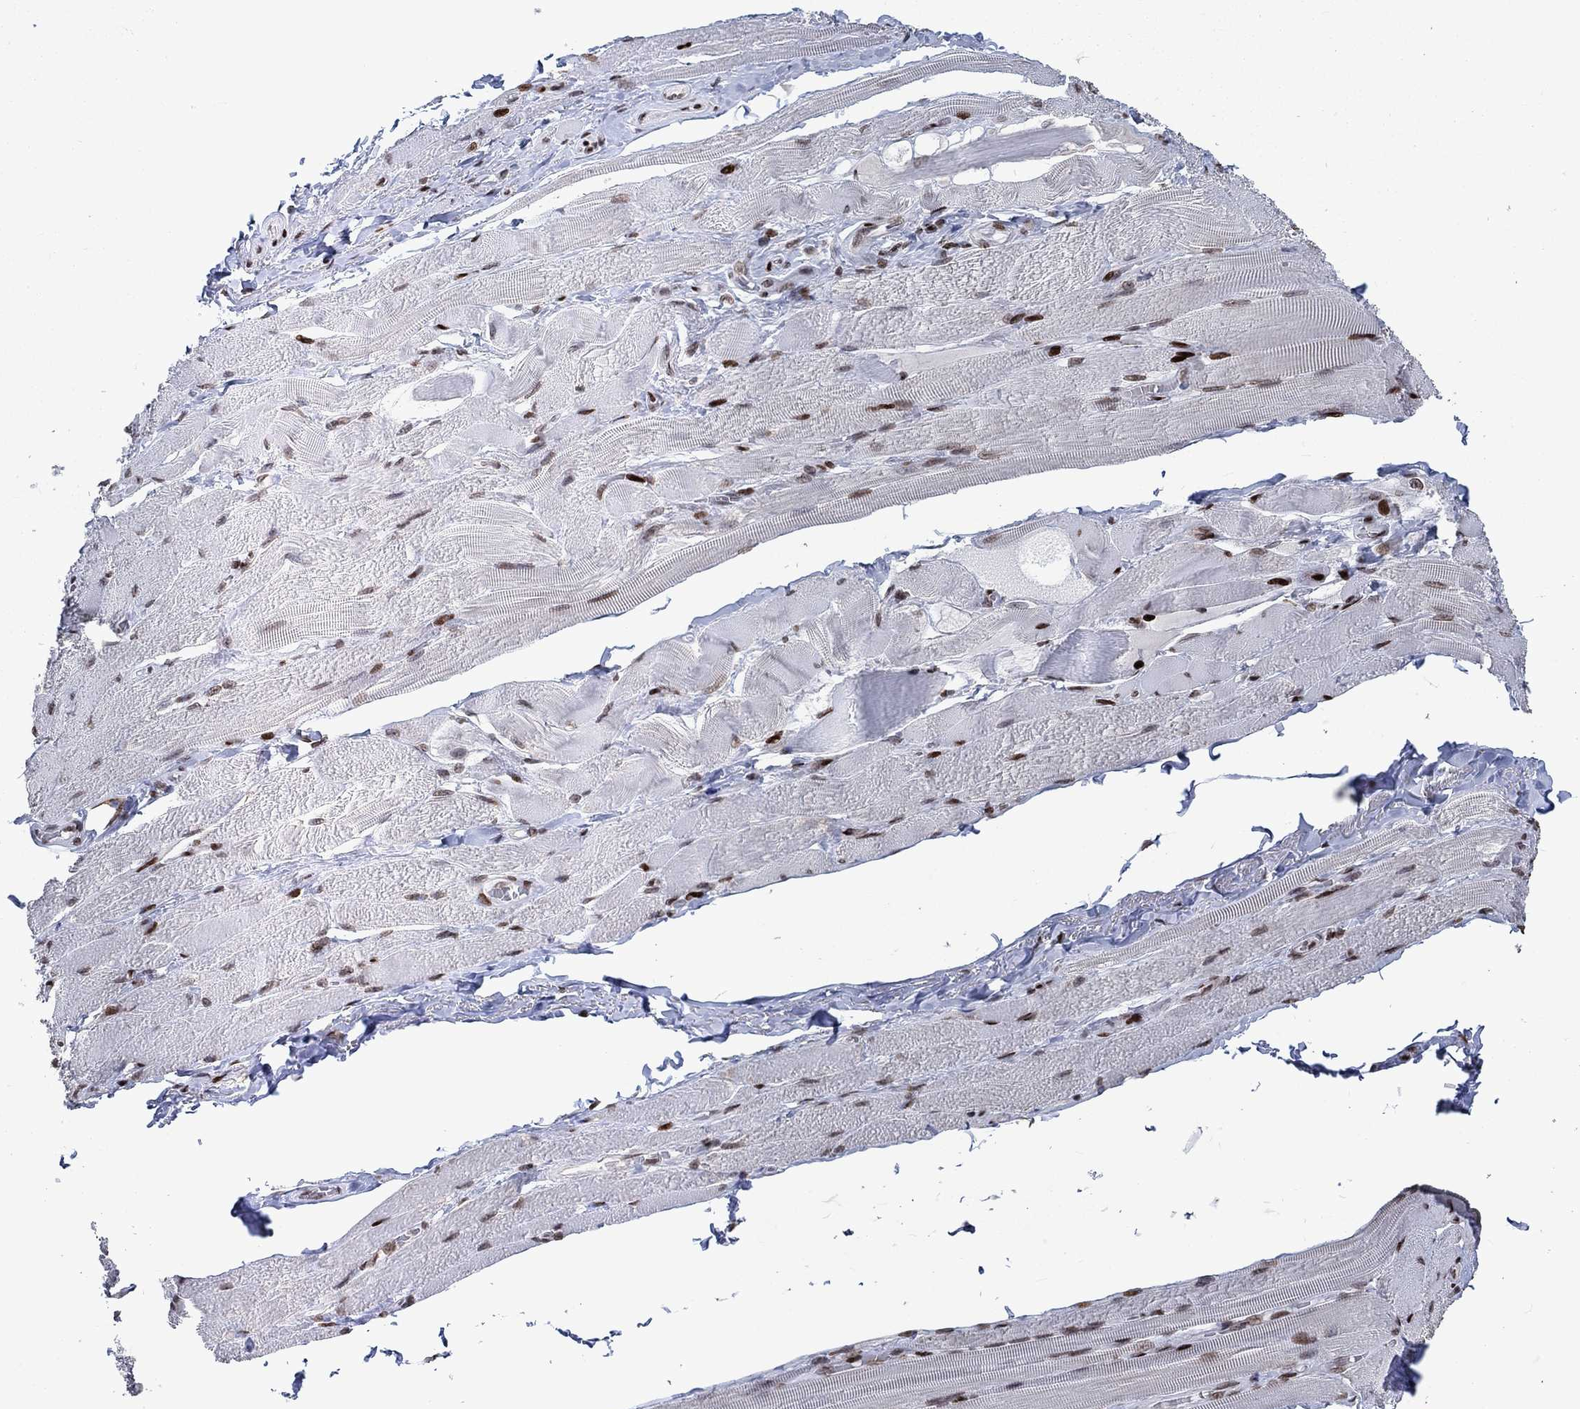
{"staining": {"intensity": "strong", "quantity": "25%-75%", "location": "nuclear"}, "tissue": "skeletal muscle", "cell_type": "Myocytes", "image_type": "normal", "snomed": [{"axis": "morphology", "description": "Normal tissue, NOS"}, {"axis": "topography", "description": "Skeletal muscle"}, {"axis": "topography", "description": "Anal"}, {"axis": "topography", "description": "Peripheral nerve tissue"}], "caption": "Immunohistochemical staining of normal skeletal muscle shows high levels of strong nuclear staining in about 25%-75% of myocytes. The staining was performed using DAB to visualize the protein expression in brown, while the nuclei were stained in blue with hematoxylin (Magnification: 20x).", "gene": "SRSF3", "patient": {"sex": "male", "age": 53}}